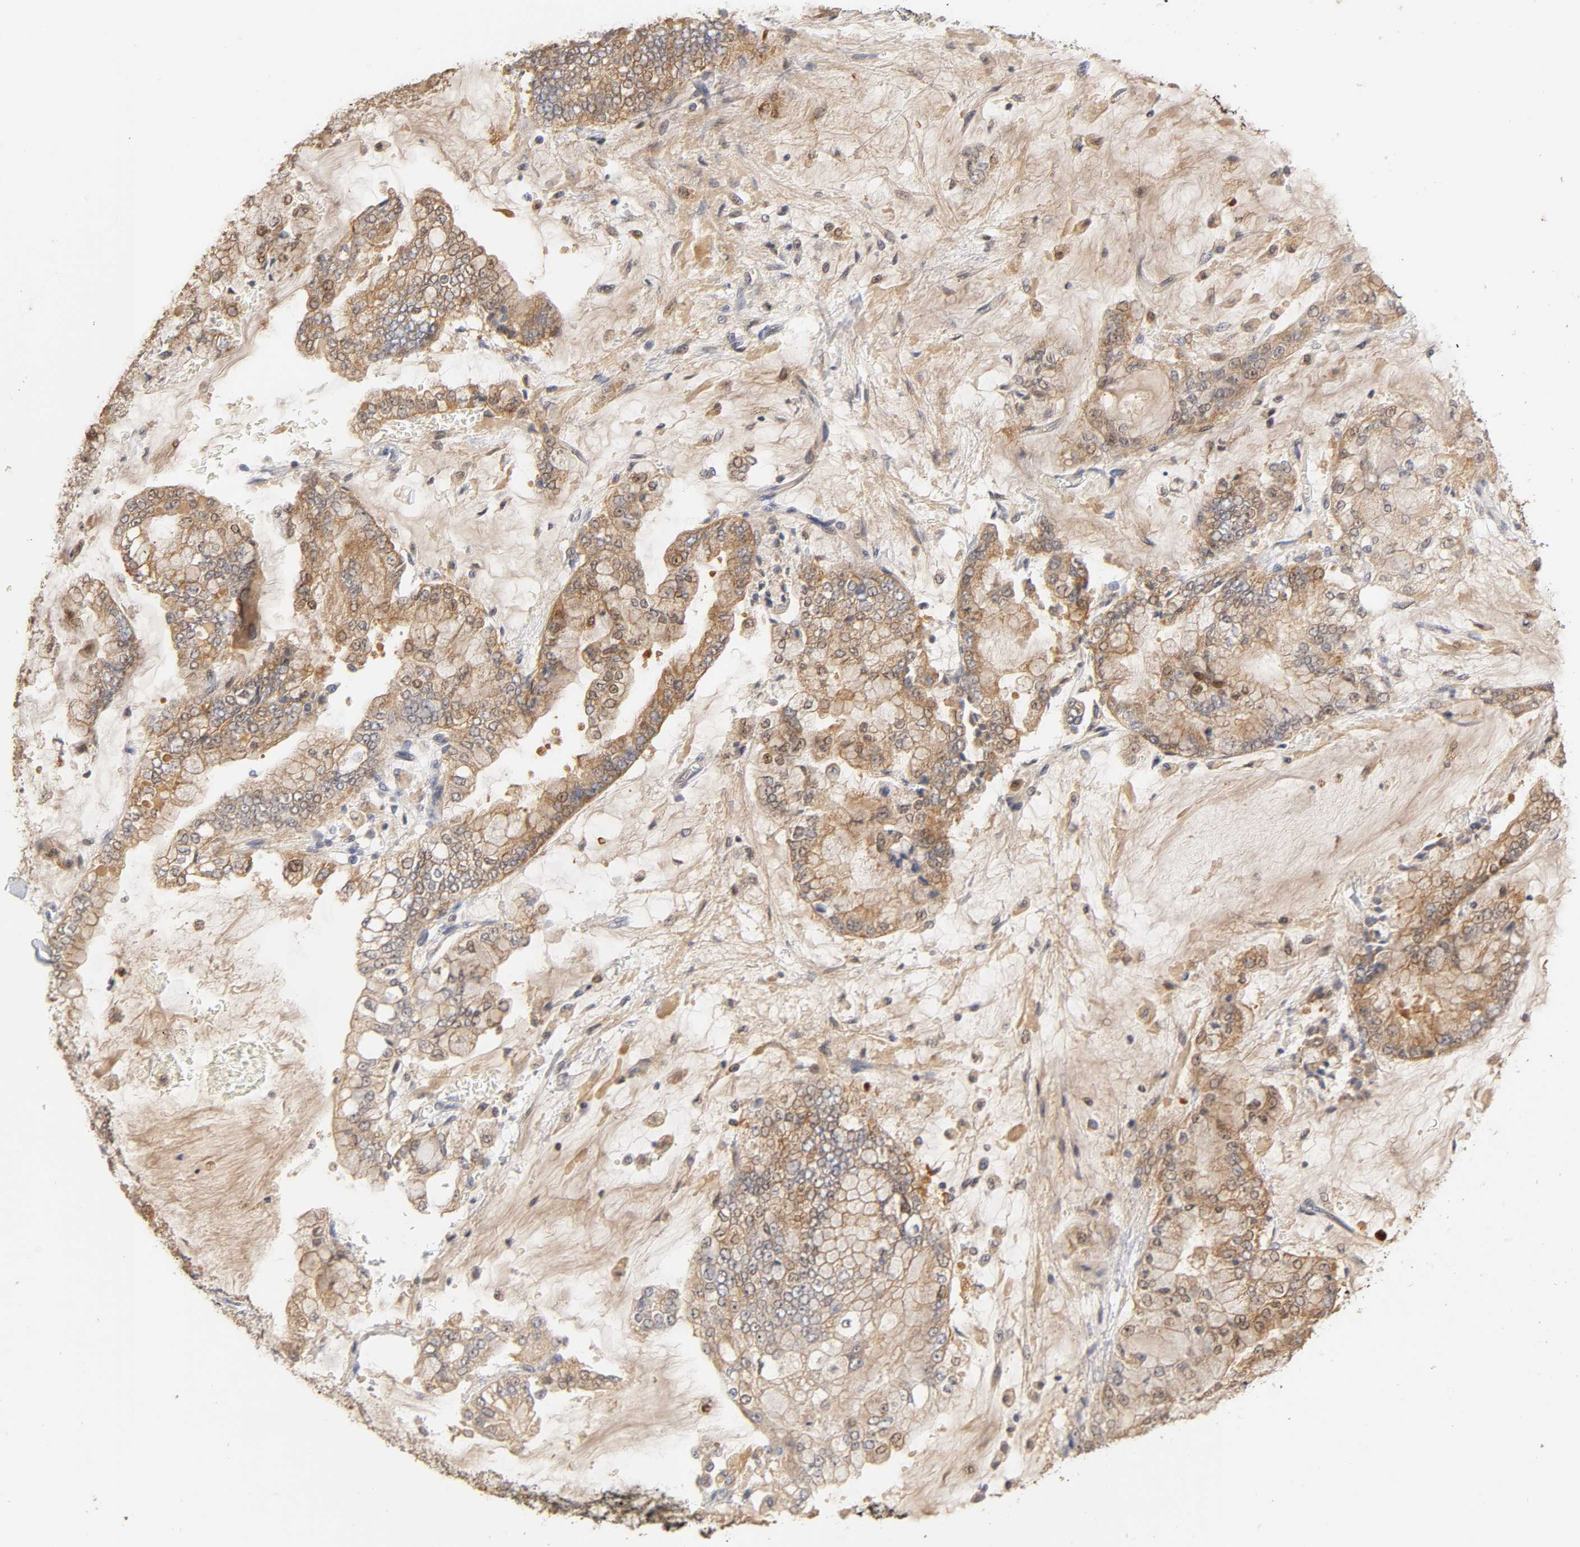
{"staining": {"intensity": "moderate", "quantity": ">75%", "location": "cytoplasmic/membranous,nuclear"}, "tissue": "stomach cancer", "cell_type": "Tumor cells", "image_type": "cancer", "snomed": [{"axis": "morphology", "description": "Normal tissue, NOS"}, {"axis": "morphology", "description": "Adenocarcinoma, NOS"}, {"axis": "topography", "description": "Stomach, upper"}, {"axis": "topography", "description": "Stomach"}], "caption": "Human stomach adenocarcinoma stained with a protein marker demonstrates moderate staining in tumor cells.", "gene": "GSTZ1", "patient": {"sex": "male", "age": 76}}